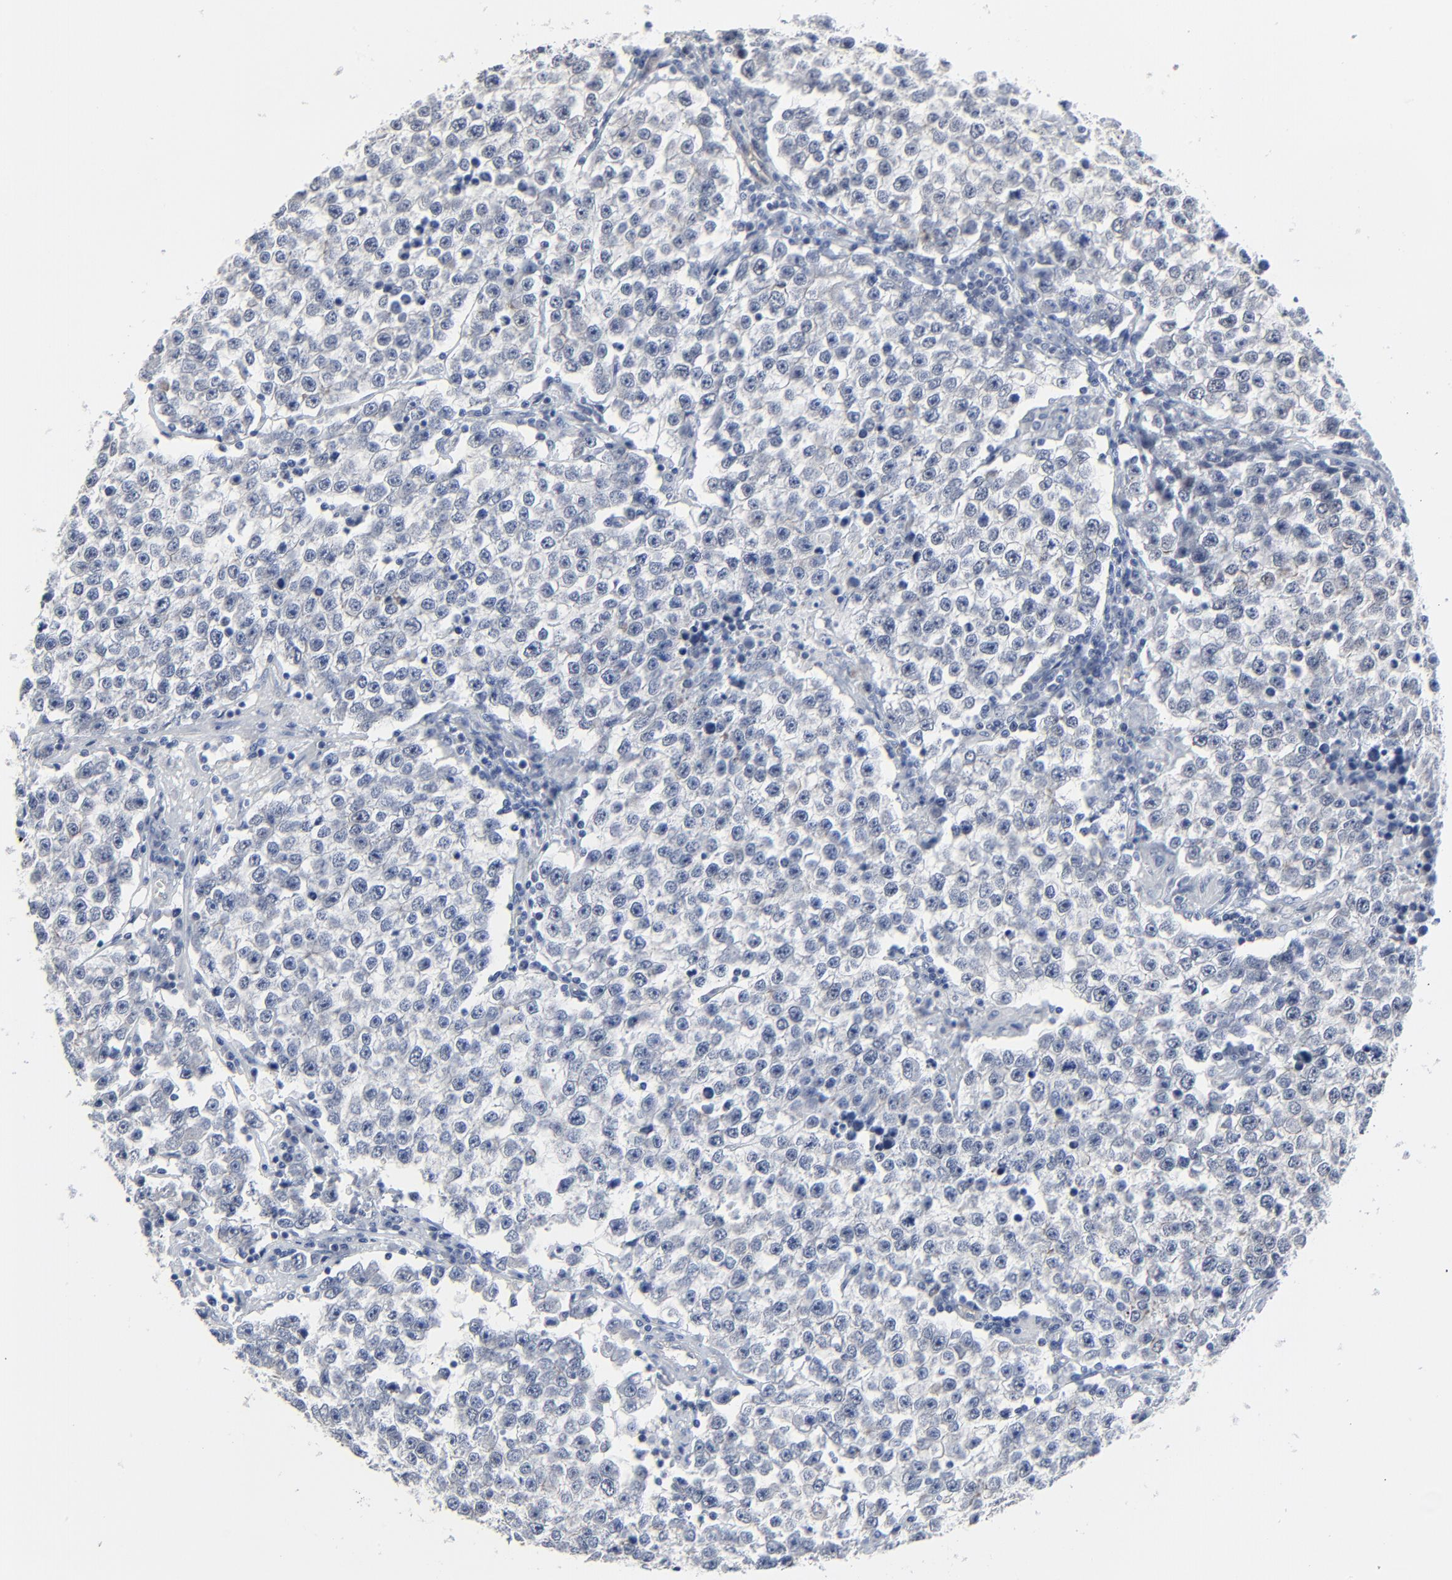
{"staining": {"intensity": "negative", "quantity": "none", "location": "none"}, "tissue": "testis cancer", "cell_type": "Tumor cells", "image_type": "cancer", "snomed": [{"axis": "morphology", "description": "Seminoma, NOS"}, {"axis": "topography", "description": "Testis"}], "caption": "The histopathology image demonstrates no staining of tumor cells in testis seminoma.", "gene": "BIRC3", "patient": {"sex": "male", "age": 36}}